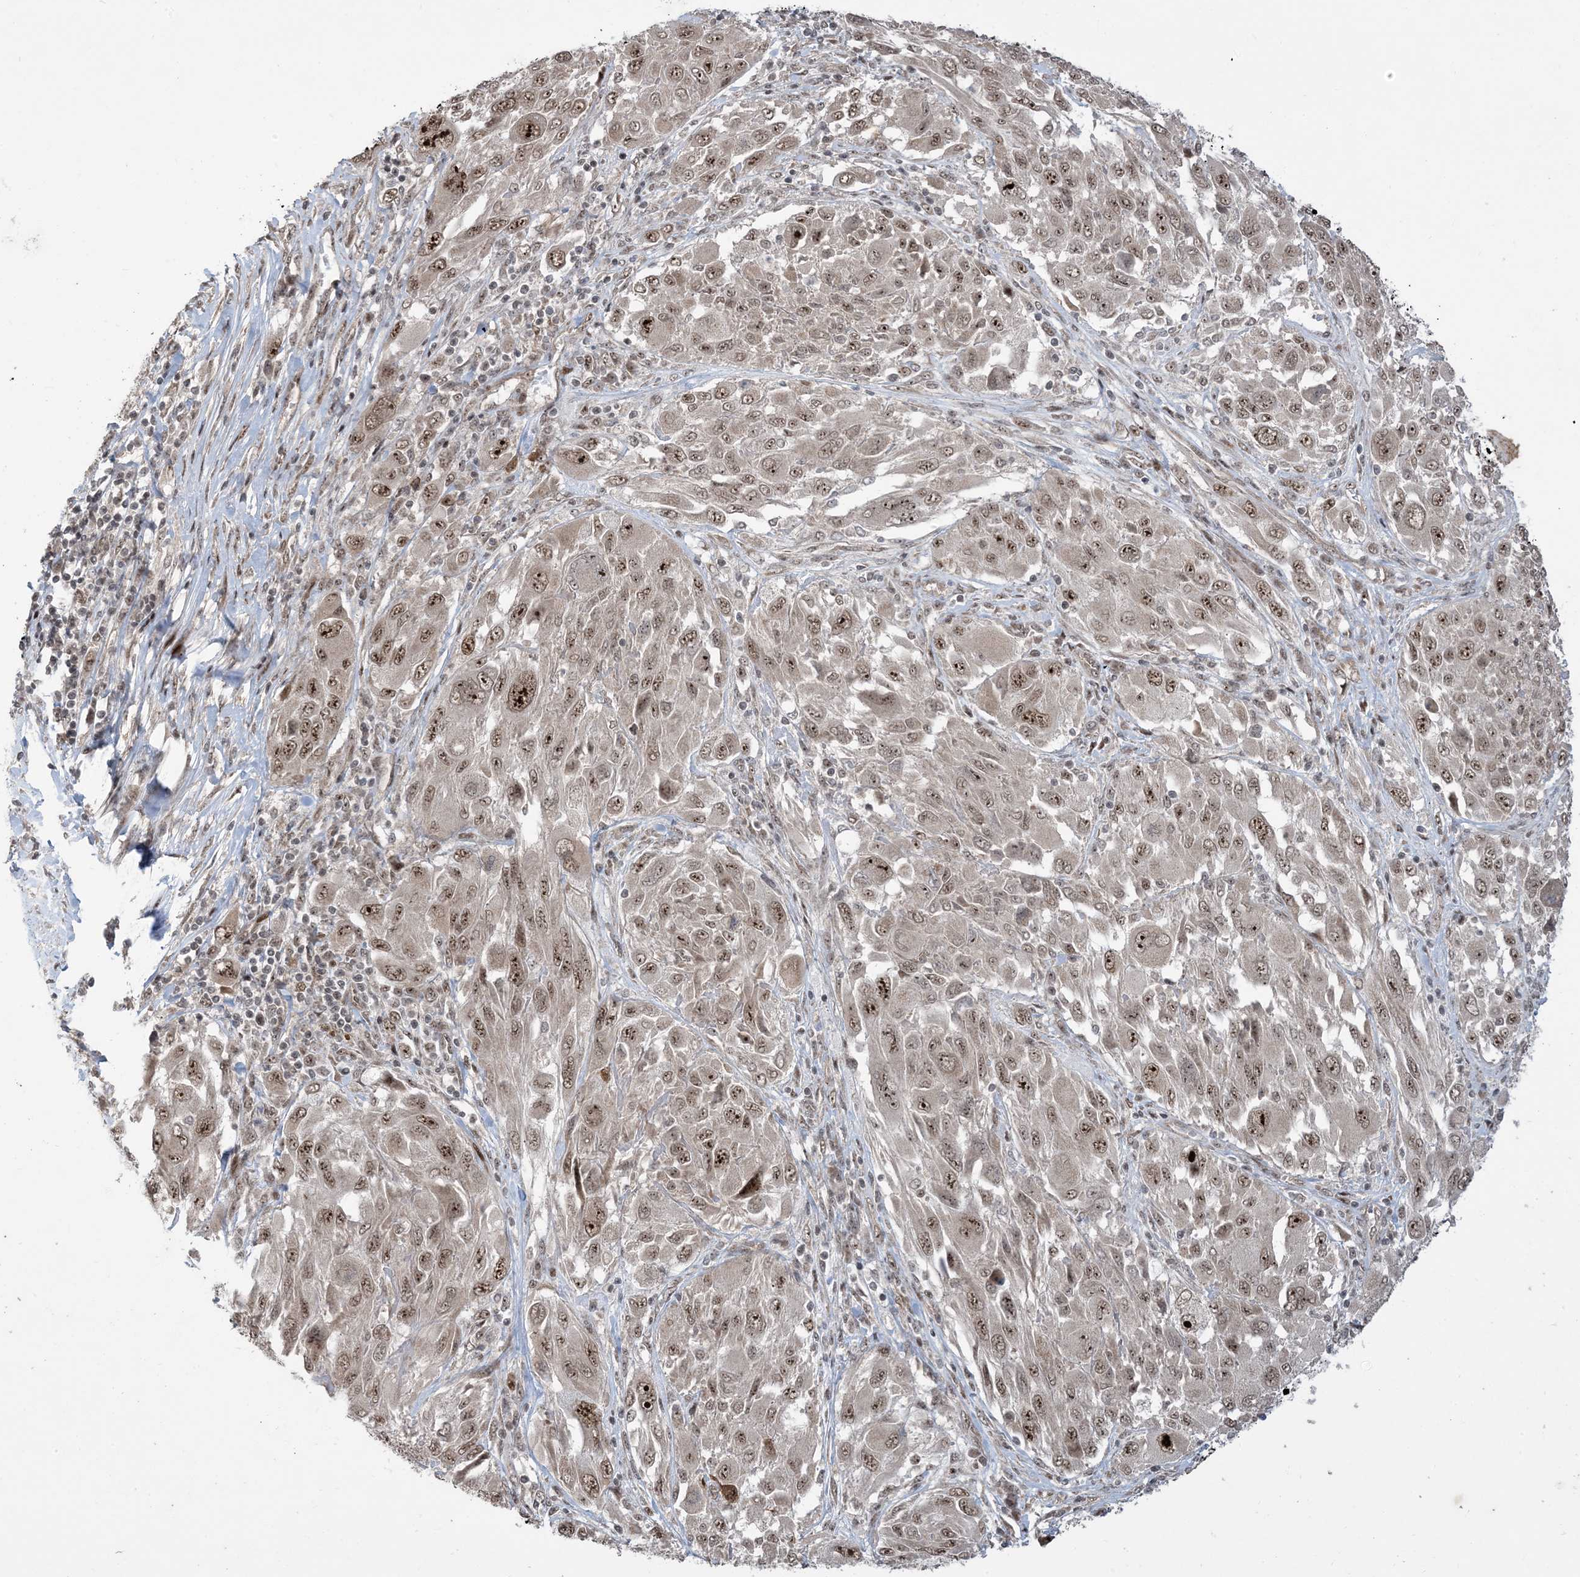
{"staining": {"intensity": "strong", "quantity": "25%-75%", "location": "nuclear"}, "tissue": "melanoma", "cell_type": "Tumor cells", "image_type": "cancer", "snomed": [{"axis": "morphology", "description": "Malignant melanoma, NOS"}, {"axis": "topography", "description": "Skin"}], "caption": "Melanoma tissue demonstrates strong nuclear staining in approximately 25%-75% of tumor cells, visualized by immunohistochemistry. The staining was performed using DAB to visualize the protein expression in brown, while the nuclei were stained in blue with hematoxylin (Magnification: 20x).", "gene": "FAM9B", "patient": {"sex": "female", "age": 91}}